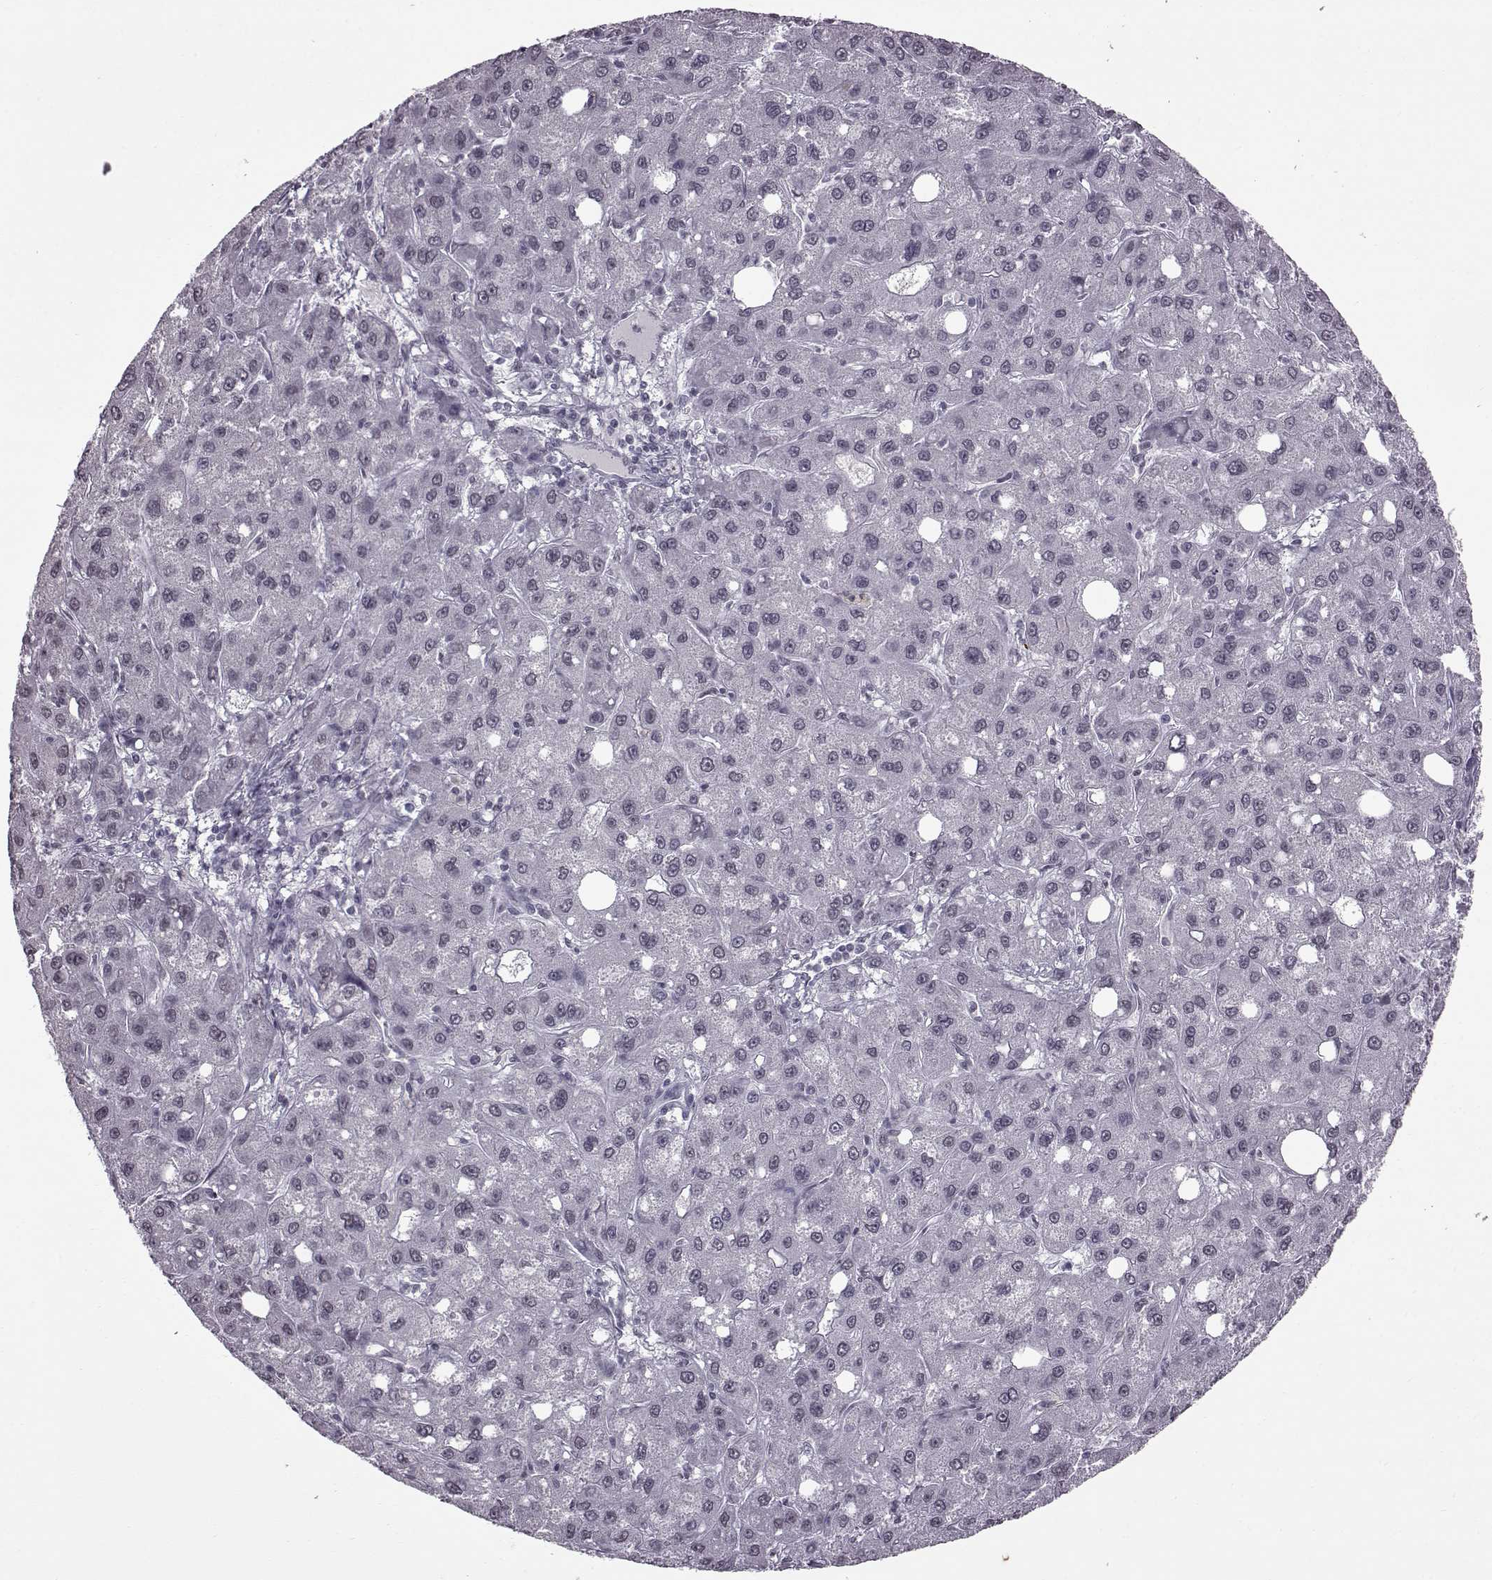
{"staining": {"intensity": "negative", "quantity": "none", "location": "none"}, "tissue": "liver cancer", "cell_type": "Tumor cells", "image_type": "cancer", "snomed": [{"axis": "morphology", "description": "Carcinoma, Hepatocellular, NOS"}, {"axis": "topography", "description": "Liver"}], "caption": "DAB immunohistochemical staining of liver cancer (hepatocellular carcinoma) shows no significant positivity in tumor cells.", "gene": "SLC28A2", "patient": {"sex": "male", "age": 73}}